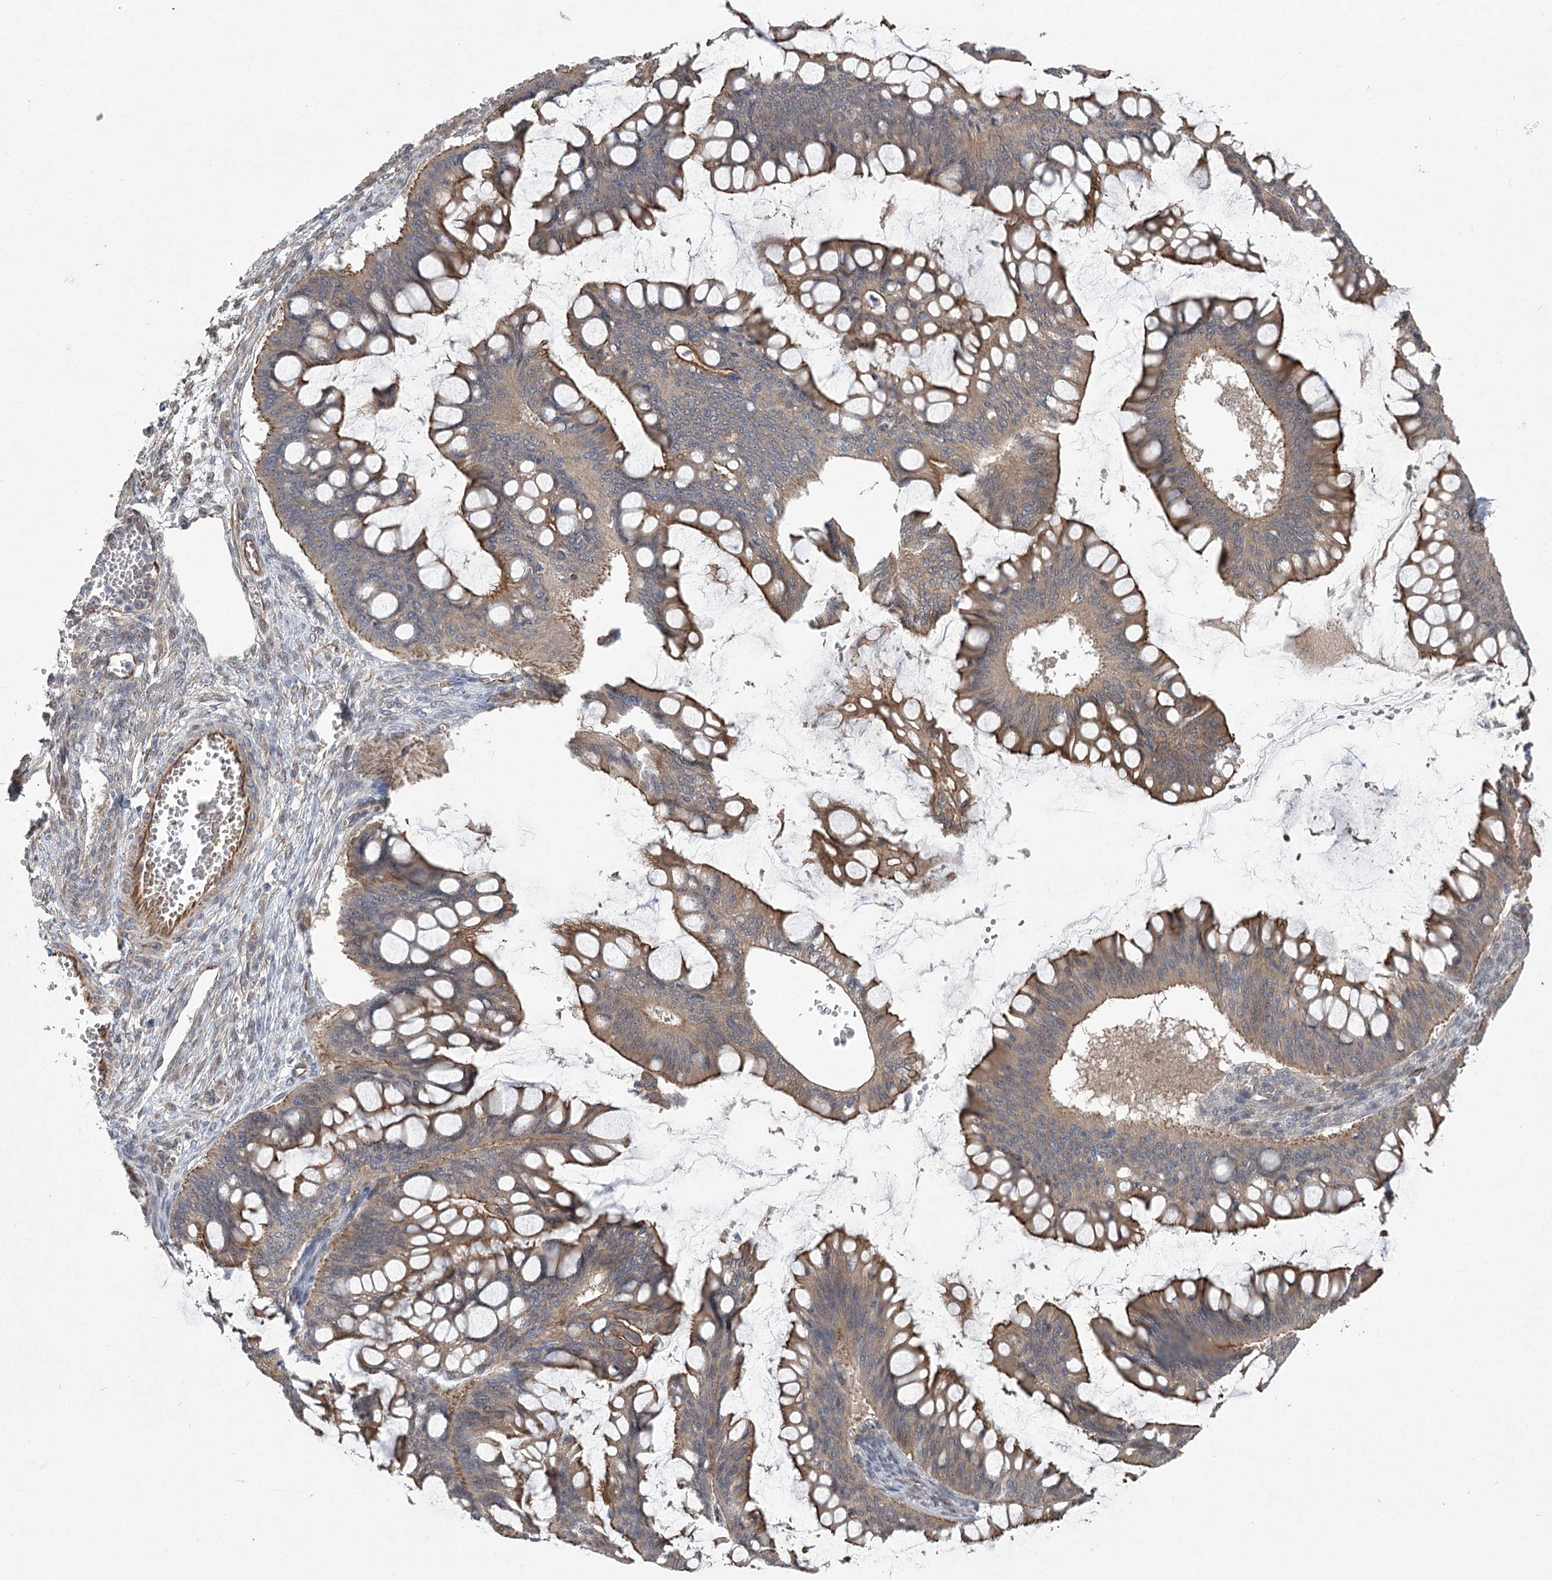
{"staining": {"intensity": "moderate", "quantity": ">75%", "location": "cytoplasmic/membranous"}, "tissue": "ovarian cancer", "cell_type": "Tumor cells", "image_type": "cancer", "snomed": [{"axis": "morphology", "description": "Cystadenocarcinoma, mucinous, NOS"}, {"axis": "topography", "description": "Ovary"}], "caption": "A brown stain labels moderate cytoplasmic/membranous positivity of a protein in human mucinous cystadenocarcinoma (ovarian) tumor cells.", "gene": "RWDD4", "patient": {"sex": "female", "age": 73}}